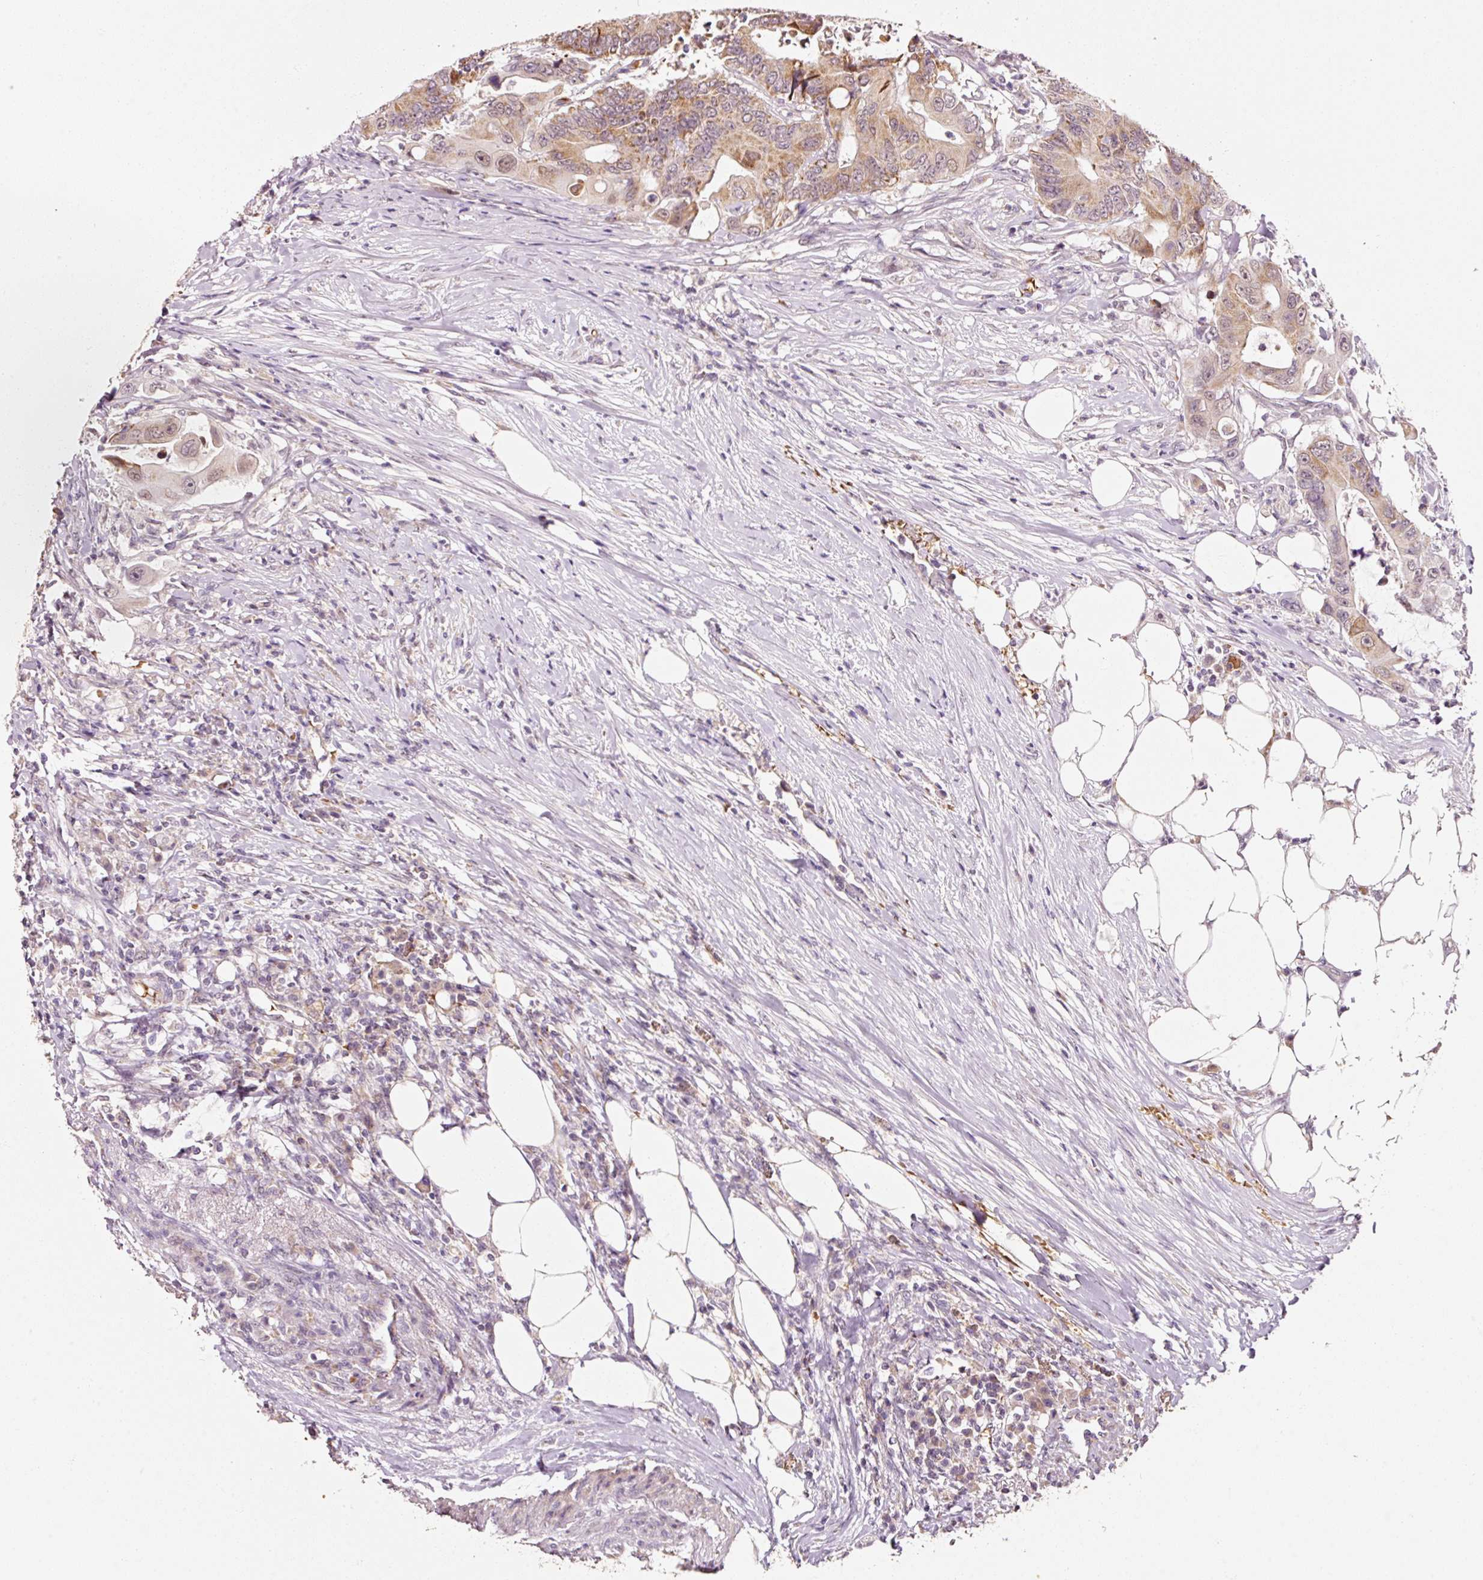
{"staining": {"intensity": "moderate", "quantity": "25%-75%", "location": "cytoplasmic/membranous"}, "tissue": "colorectal cancer", "cell_type": "Tumor cells", "image_type": "cancer", "snomed": [{"axis": "morphology", "description": "Adenocarcinoma, NOS"}, {"axis": "topography", "description": "Colon"}], "caption": "Immunohistochemistry (IHC) micrograph of colorectal cancer stained for a protein (brown), which demonstrates medium levels of moderate cytoplasmic/membranous expression in approximately 25%-75% of tumor cells.", "gene": "ZNF460", "patient": {"sex": "male", "age": 71}}